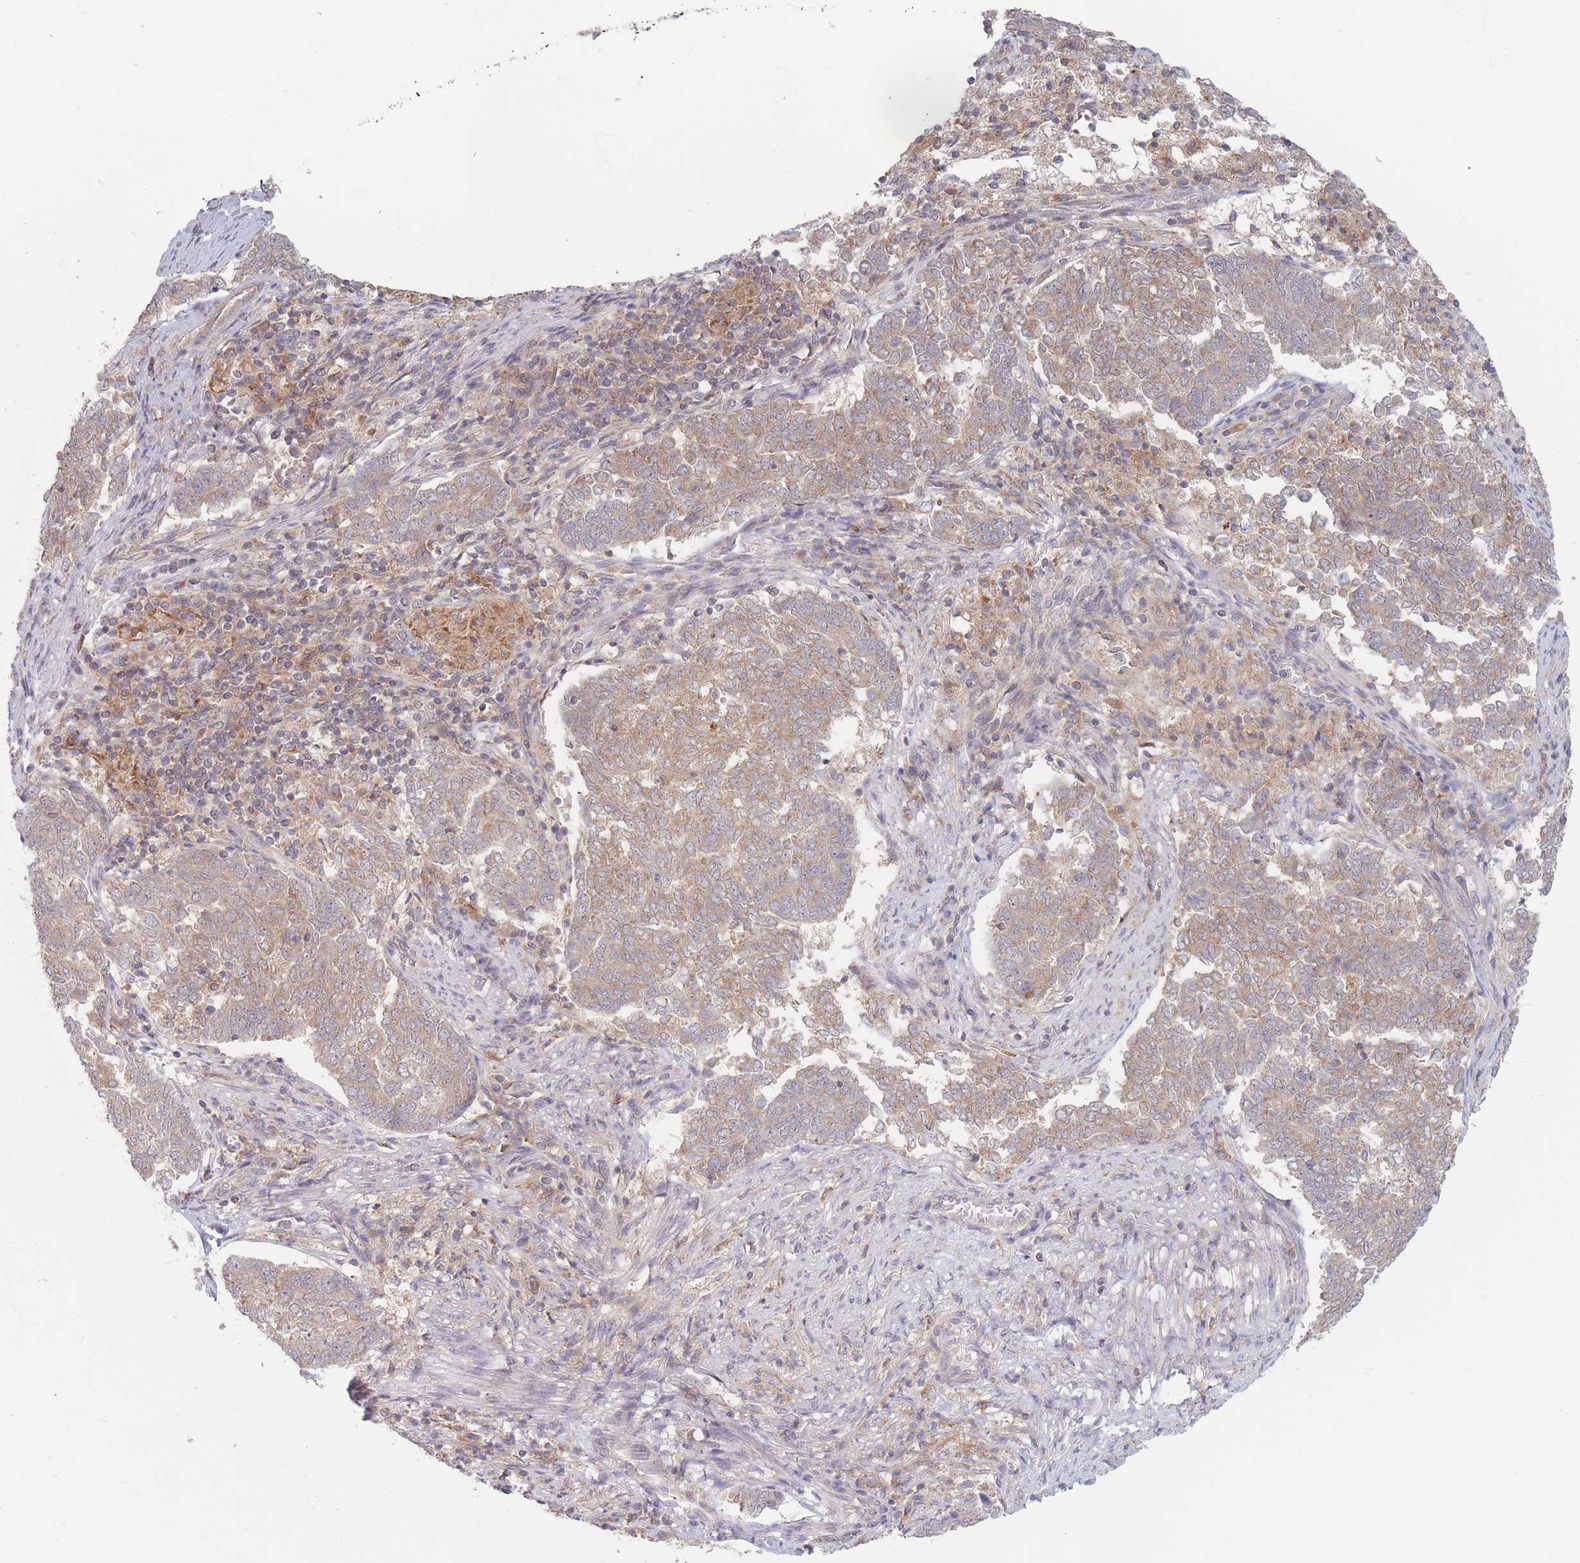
{"staining": {"intensity": "weak", "quantity": ">75%", "location": "cytoplasmic/membranous"}, "tissue": "endometrial cancer", "cell_type": "Tumor cells", "image_type": "cancer", "snomed": [{"axis": "morphology", "description": "Adenocarcinoma, NOS"}, {"axis": "topography", "description": "Endometrium"}], "caption": "Immunohistochemistry (IHC) of human adenocarcinoma (endometrial) exhibits low levels of weak cytoplasmic/membranous positivity in about >75% of tumor cells. The staining was performed using DAB to visualize the protein expression in brown, while the nuclei were stained in blue with hematoxylin (Magnification: 20x).", "gene": "PPM1A", "patient": {"sex": "female", "age": 80}}